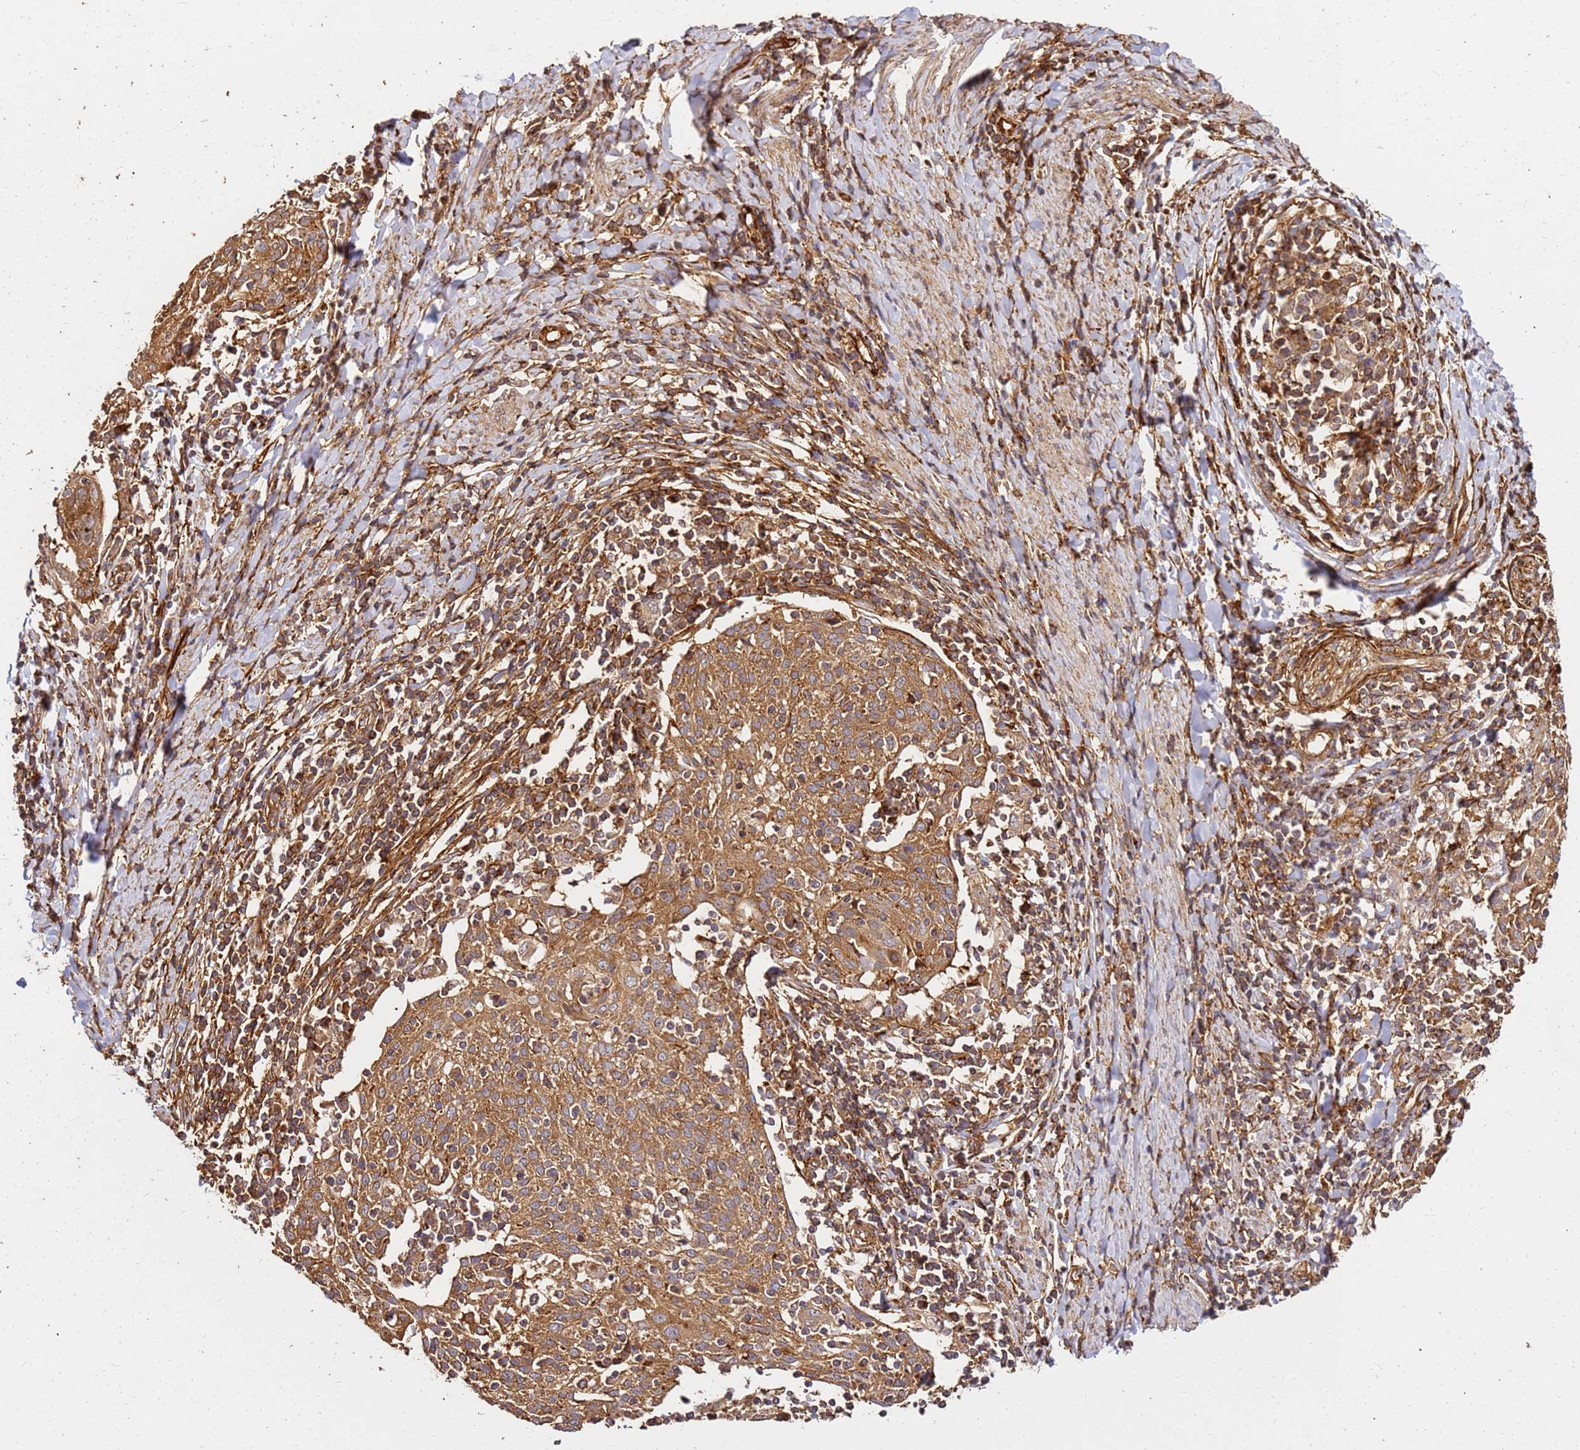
{"staining": {"intensity": "strong", "quantity": ">75%", "location": "cytoplasmic/membranous"}, "tissue": "cervical cancer", "cell_type": "Tumor cells", "image_type": "cancer", "snomed": [{"axis": "morphology", "description": "Squamous cell carcinoma, NOS"}, {"axis": "topography", "description": "Cervix"}], "caption": "Tumor cells reveal high levels of strong cytoplasmic/membranous staining in approximately >75% of cells in cervical cancer (squamous cell carcinoma). (IHC, brightfield microscopy, high magnification).", "gene": "DVL3", "patient": {"sex": "female", "age": 52}}